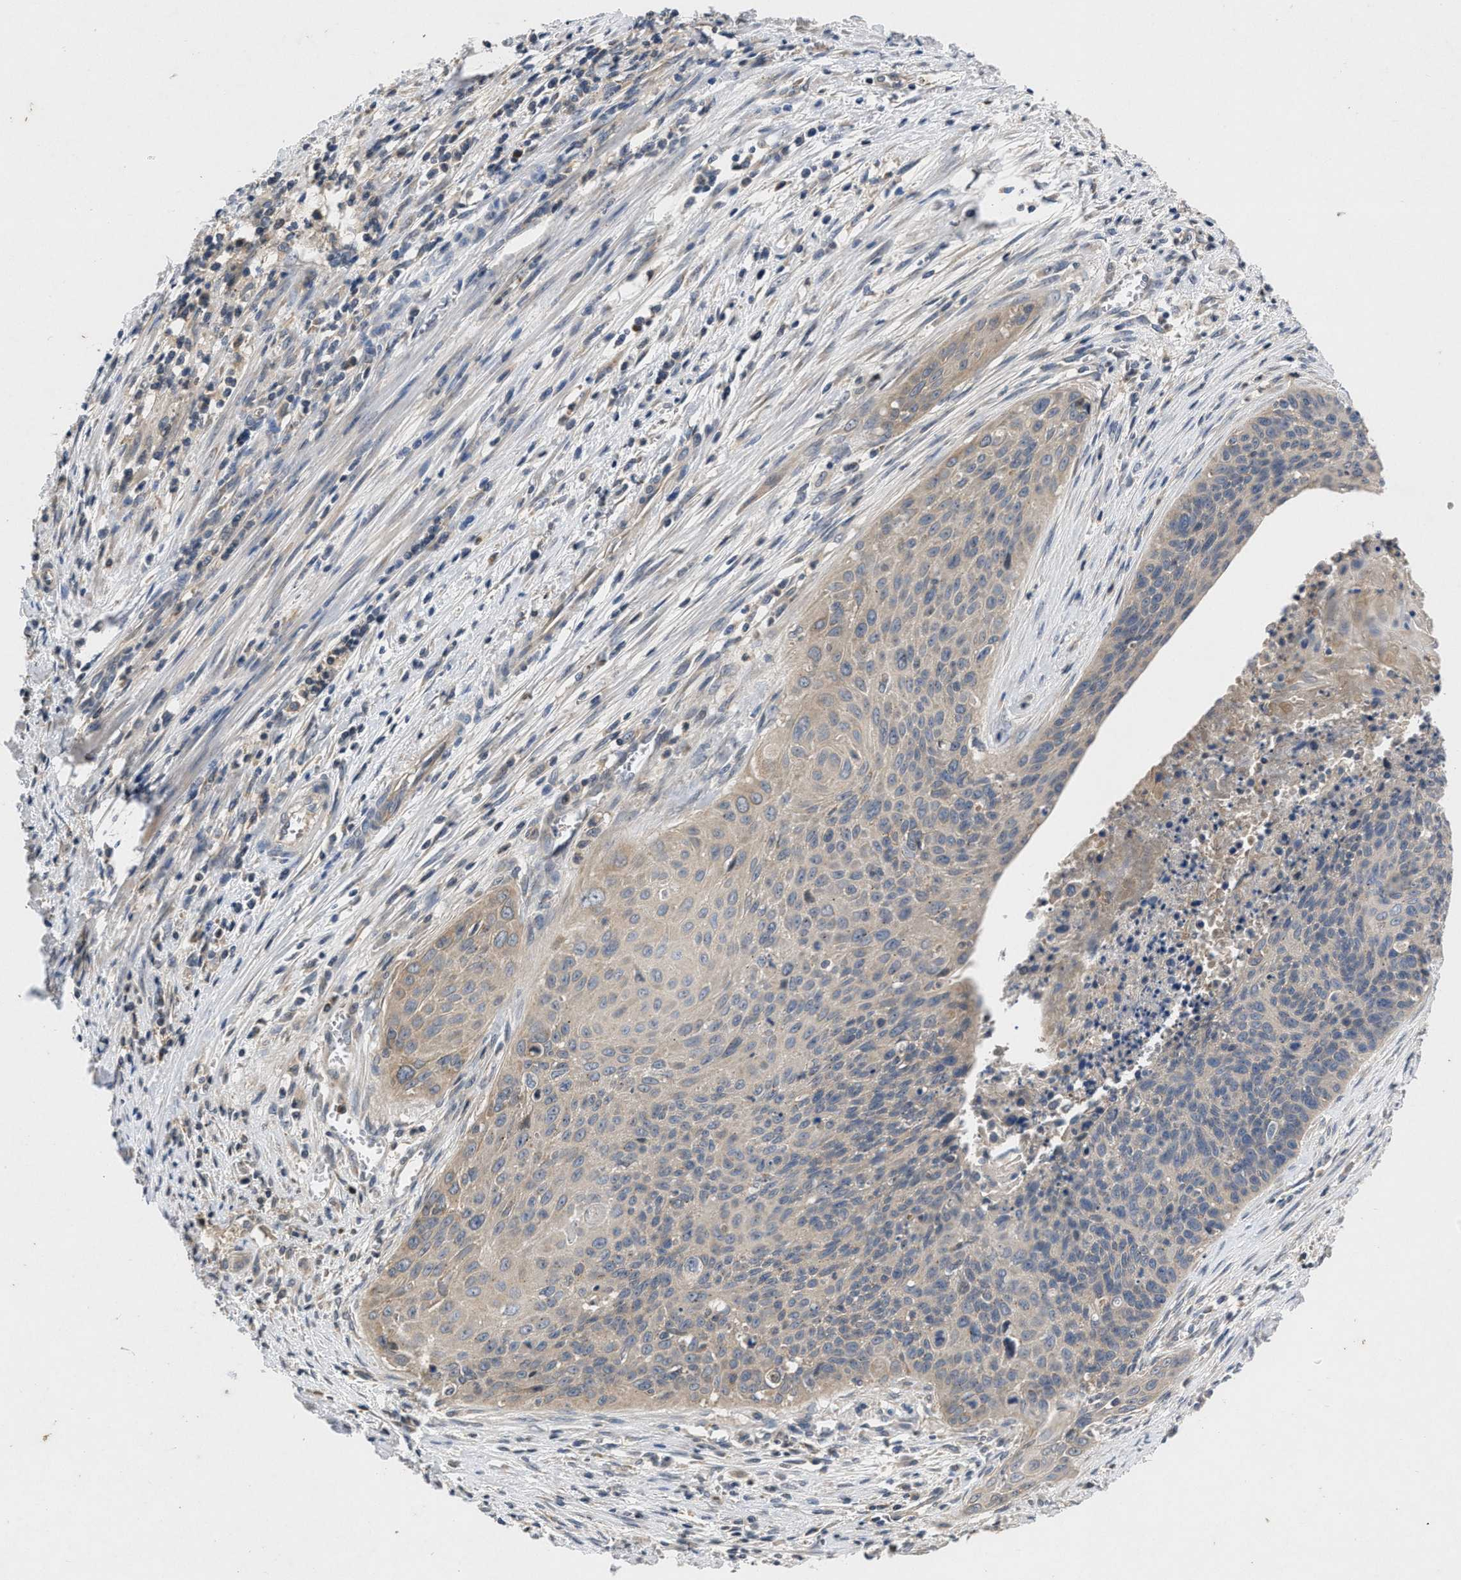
{"staining": {"intensity": "weak", "quantity": "25%-75%", "location": "cytoplasmic/membranous"}, "tissue": "cervical cancer", "cell_type": "Tumor cells", "image_type": "cancer", "snomed": [{"axis": "morphology", "description": "Squamous cell carcinoma, NOS"}, {"axis": "topography", "description": "Cervix"}], "caption": "Immunohistochemistry photomicrograph of neoplastic tissue: cervical cancer stained using immunohistochemistry (IHC) reveals low levels of weak protein expression localized specifically in the cytoplasmic/membranous of tumor cells, appearing as a cytoplasmic/membranous brown color.", "gene": "VPS4A", "patient": {"sex": "female", "age": 55}}